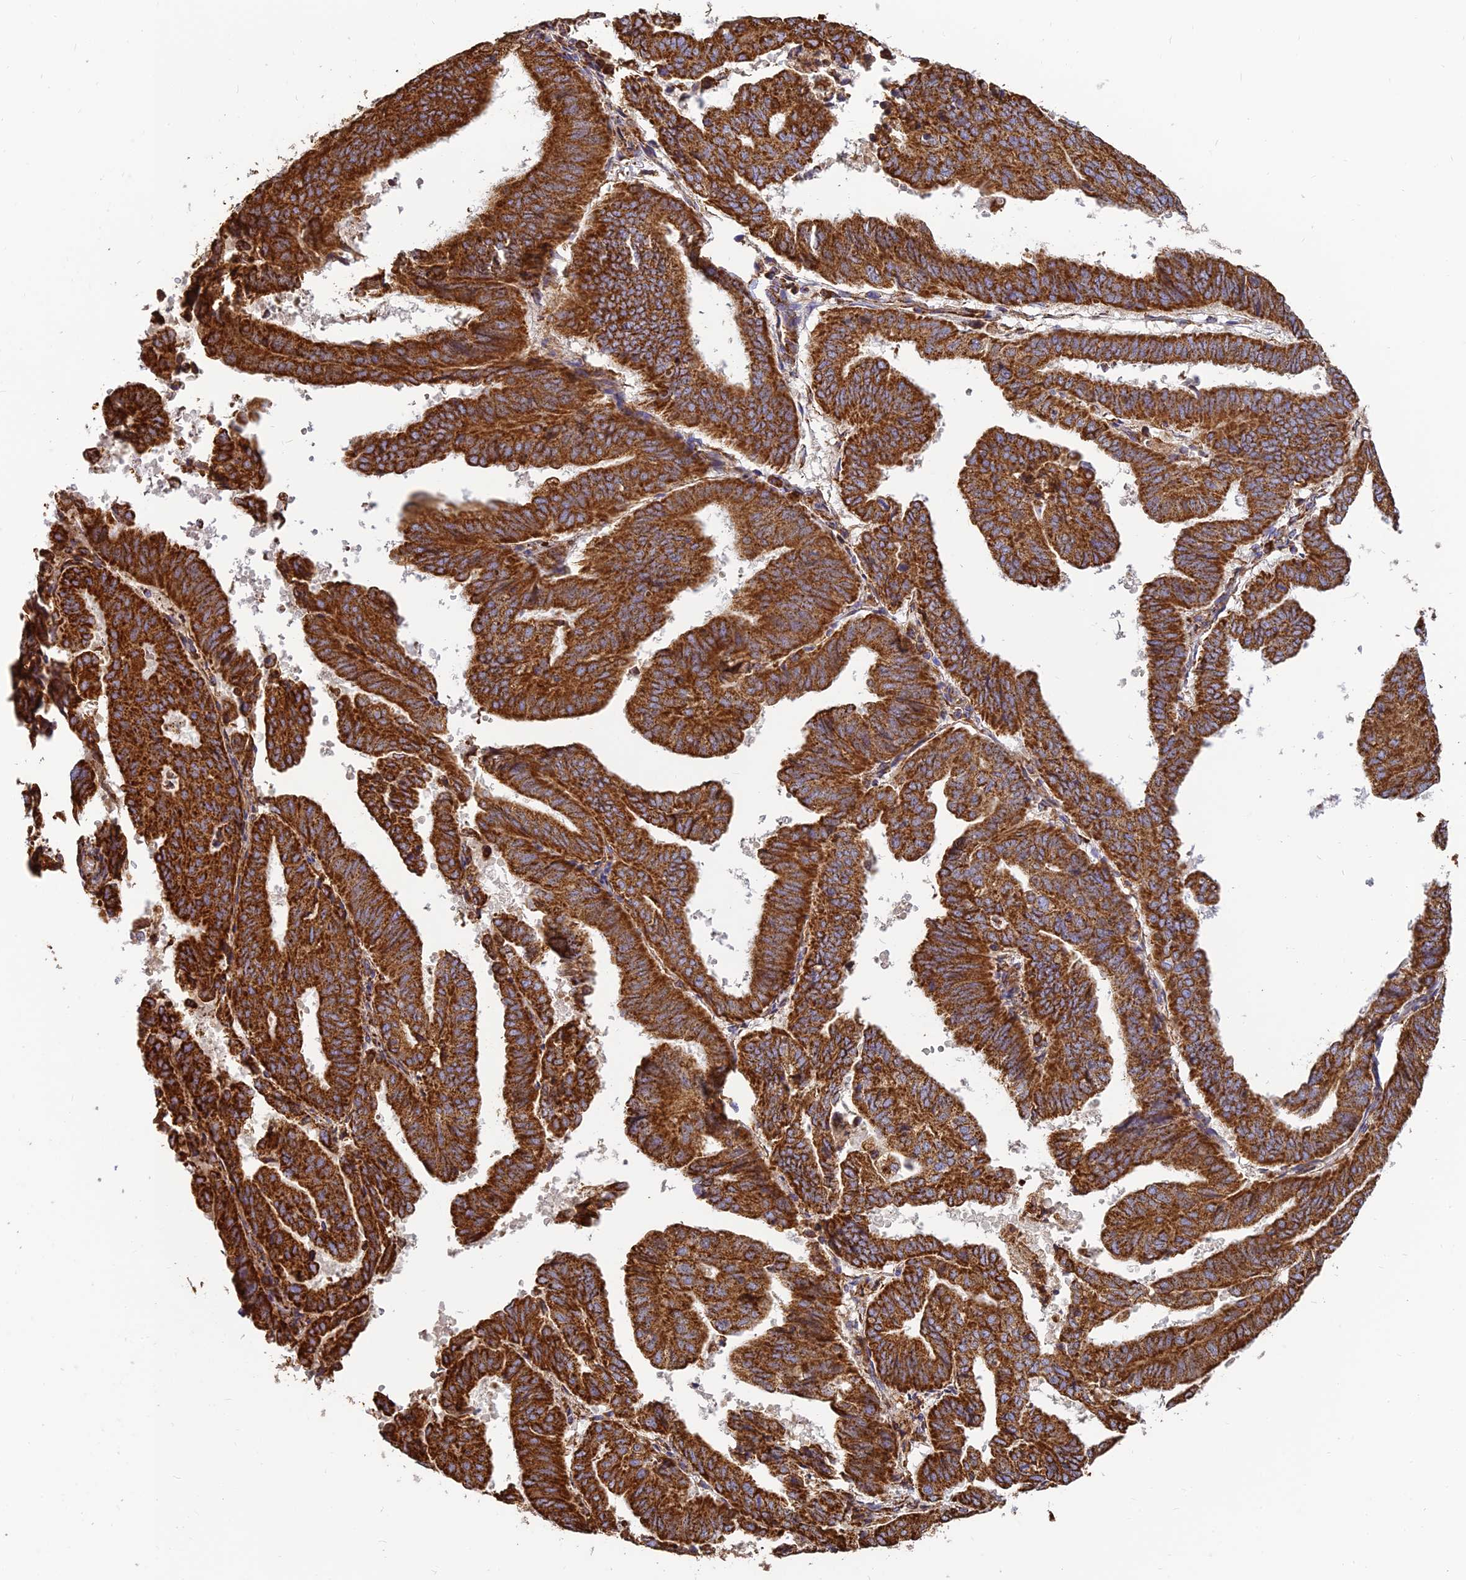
{"staining": {"intensity": "strong", "quantity": ">75%", "location": "cytoplasmic/membranous"}, "tissue": "endometrial cancer", "cell_type": "Tumor cells", "image_type": "cancer", "snomed": [{"axis": "morphology", "description": "Adenocarcinoma, NOS"}, {"axis": "topography", "description": "Uterus"}], "caption": "Protein staining demonstrates strong cytoplasmic/membranous staining in approximately >75% of tumor cells in adenocarcinoma (endometrial).", "gene": "THUMPD2", "patient": {"sex": "female", "age": 77}}